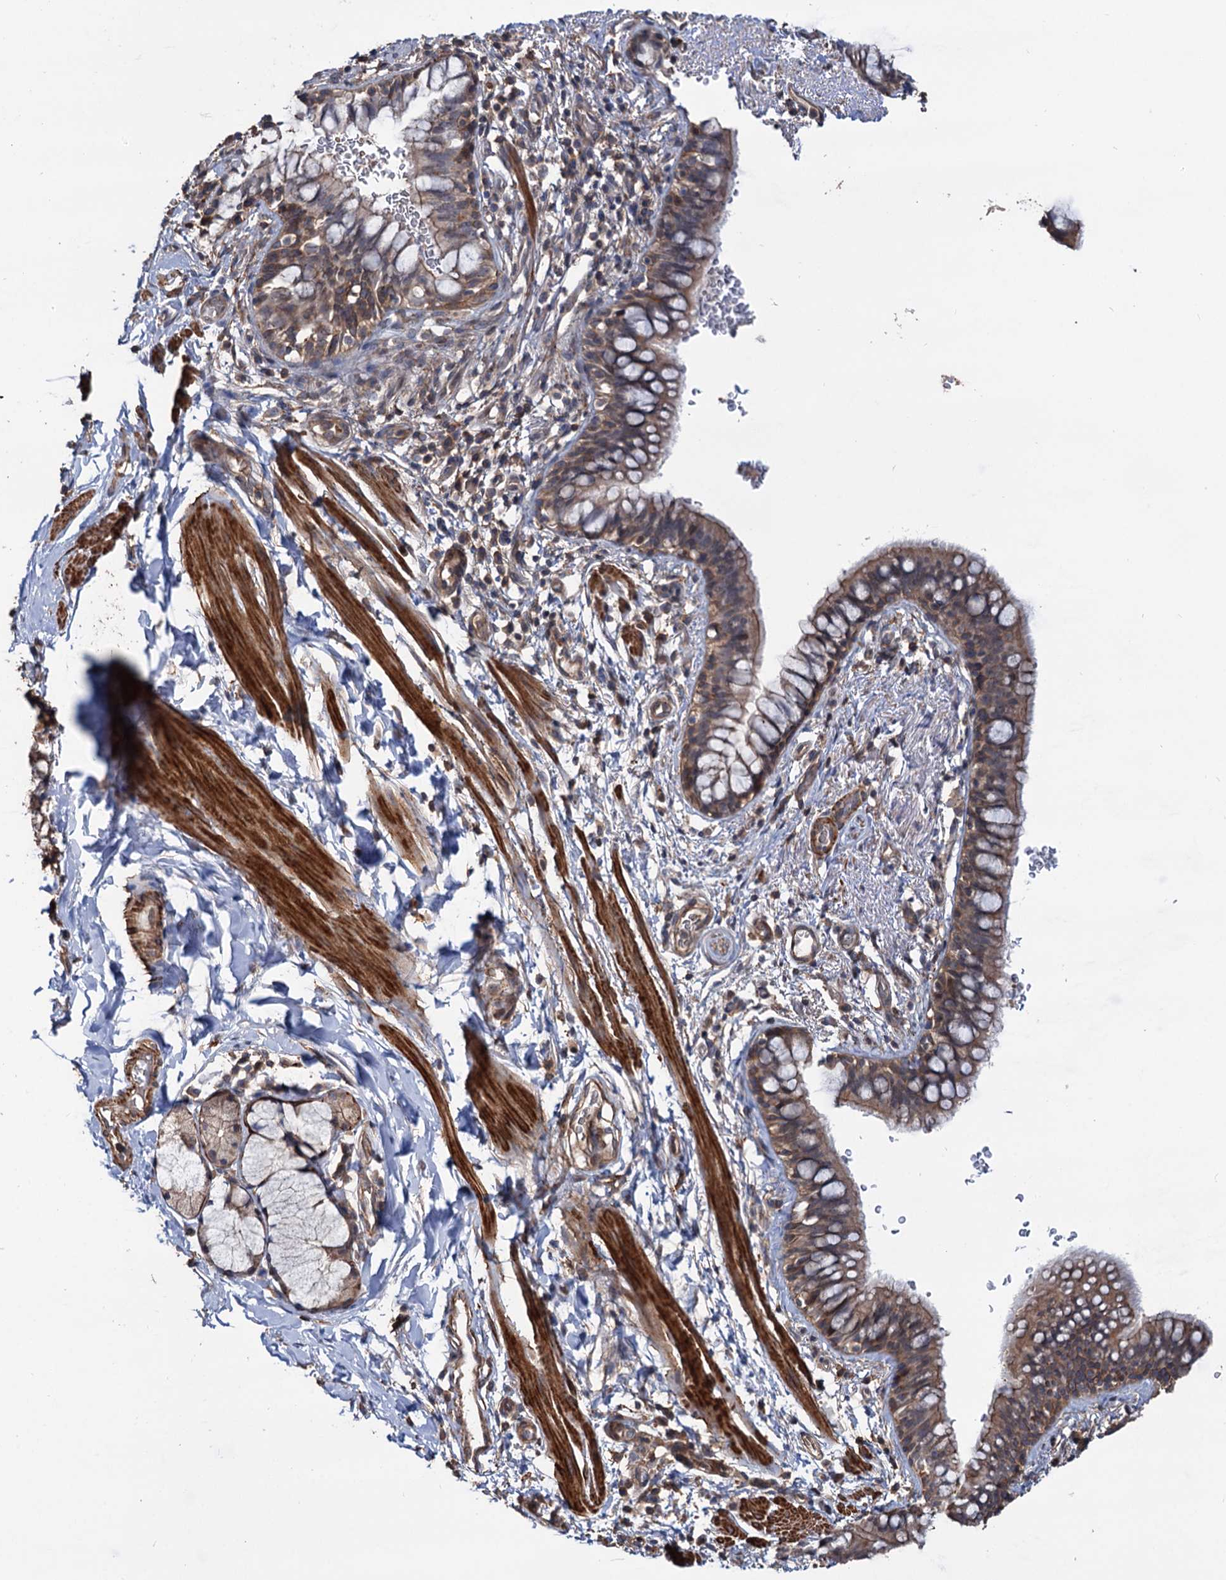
{"staining": {"intensity": "weak", "quantity": ">75%", "location": "cytoplasmic/membranous"}, "tissue": "bronchus", "cell_type": "Respiratory epithelial cells", "image_type": "normal", "snomed": [{"axis": "morphology", "description": "Normal tissue, NOS"}, {"axis": "topography", "description": "Cartilage tissue"}, {"axis": "topography", "description": "Bronchus"}], "caption": "IHC micrograph of unremarkable bronchus stained for a protein (brown), which reveals low levels of weak cytoplasmic/membranous positivity in about >75% of respiratory epithelial cells.", "gene": "GRIP1", "patient": {"sex": "female", "age": 36}}